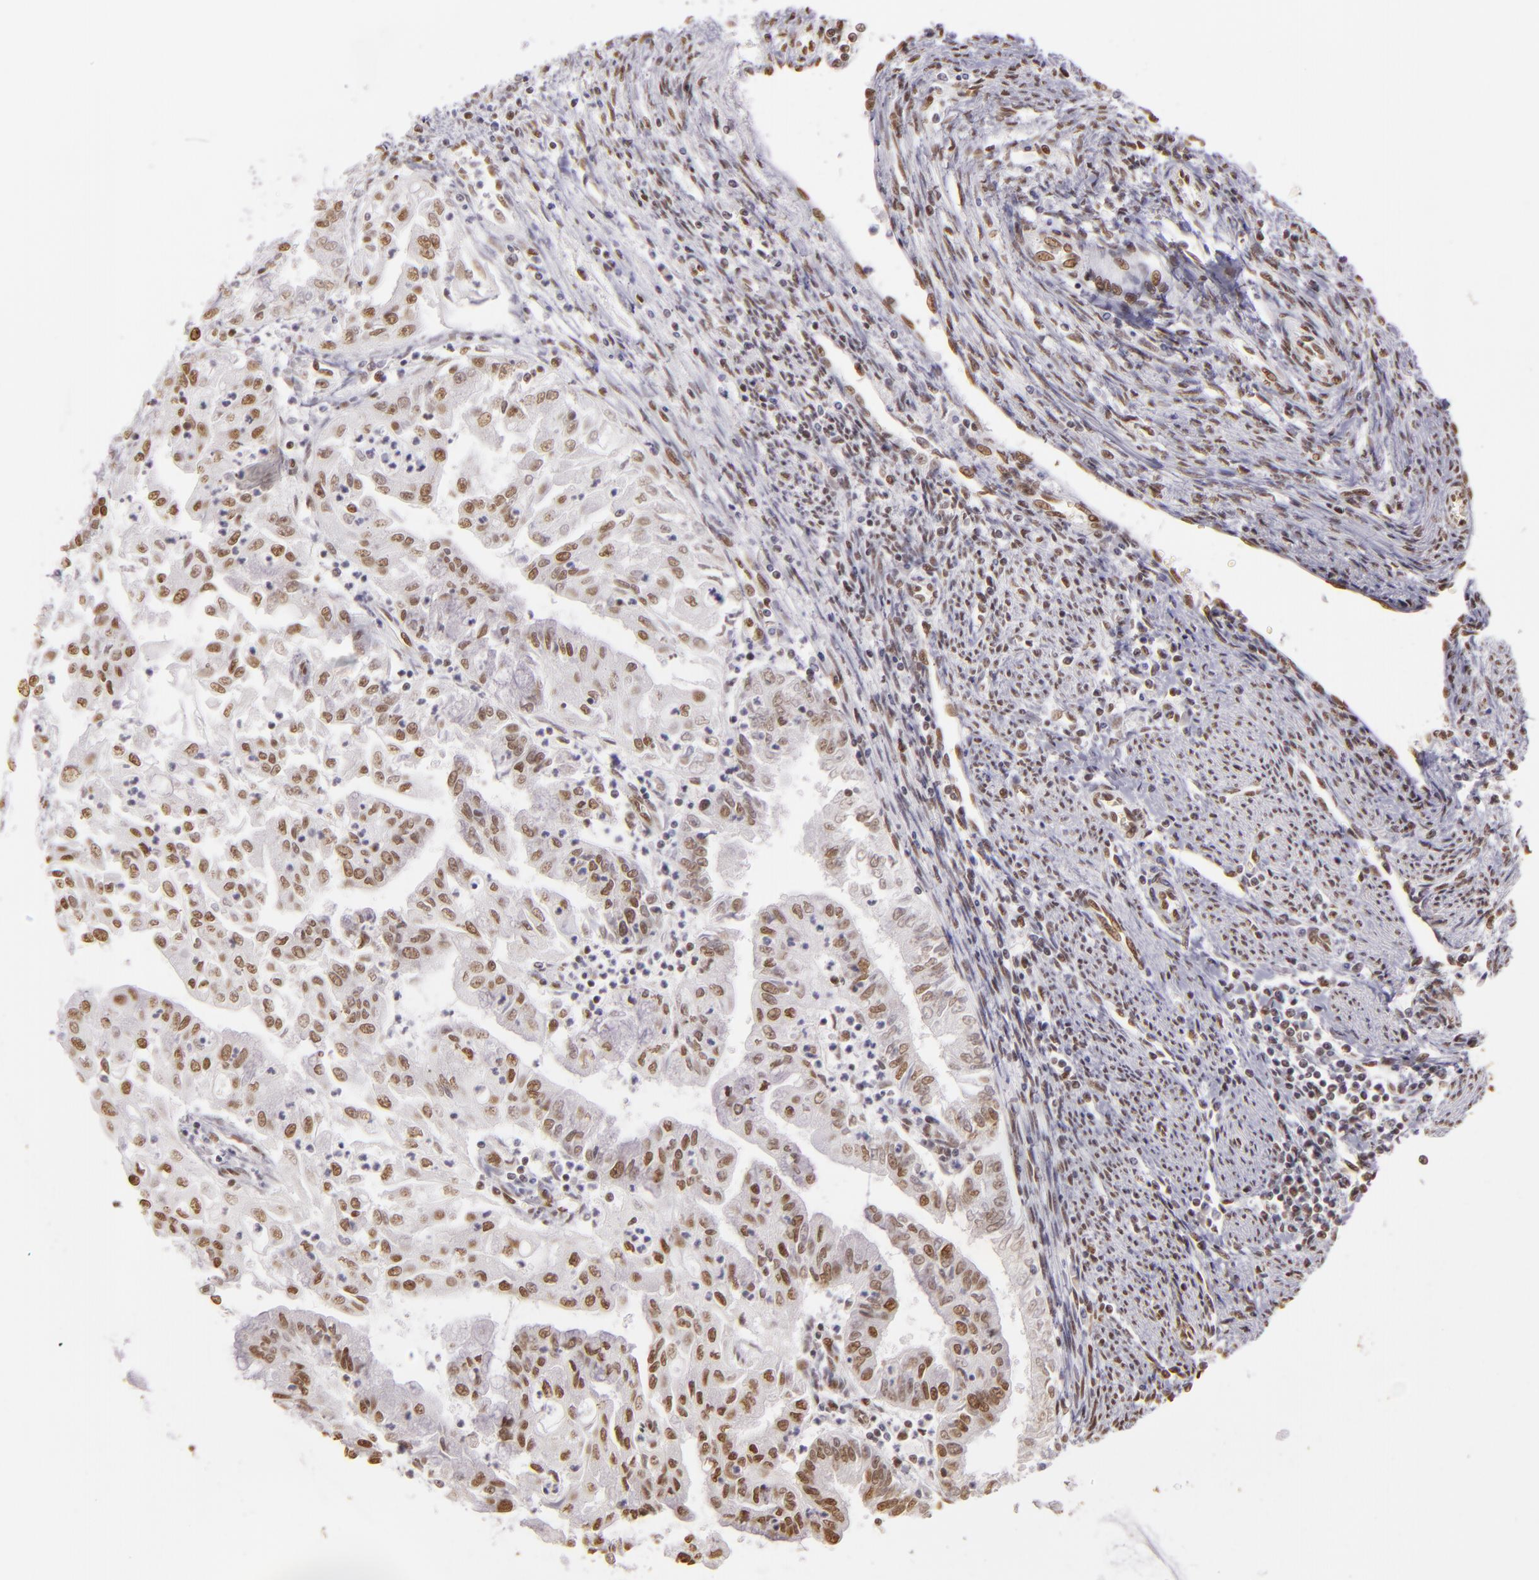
{"staining": {"intensity": "moderate", "quantity": "25%-75%", "location": "nuclear"}, "tissue": "endometrial cancer", "cell_type": "Tumor cells", "image_type": "cancer", "snomed": [{"axis": "morphology", "description": "Adenocarcinoma, NOS"}, {"axis": "topography", "description": "Endometrium"}], "caption": "This is a histology image of immunohistochemistry (IHC) staining of endometrial adenocarcinoma, which shows moderate staining in the nuclear of tumor cells.", "gene": "PAPOLA", "patient": {"sex": "female", "age": 75}}